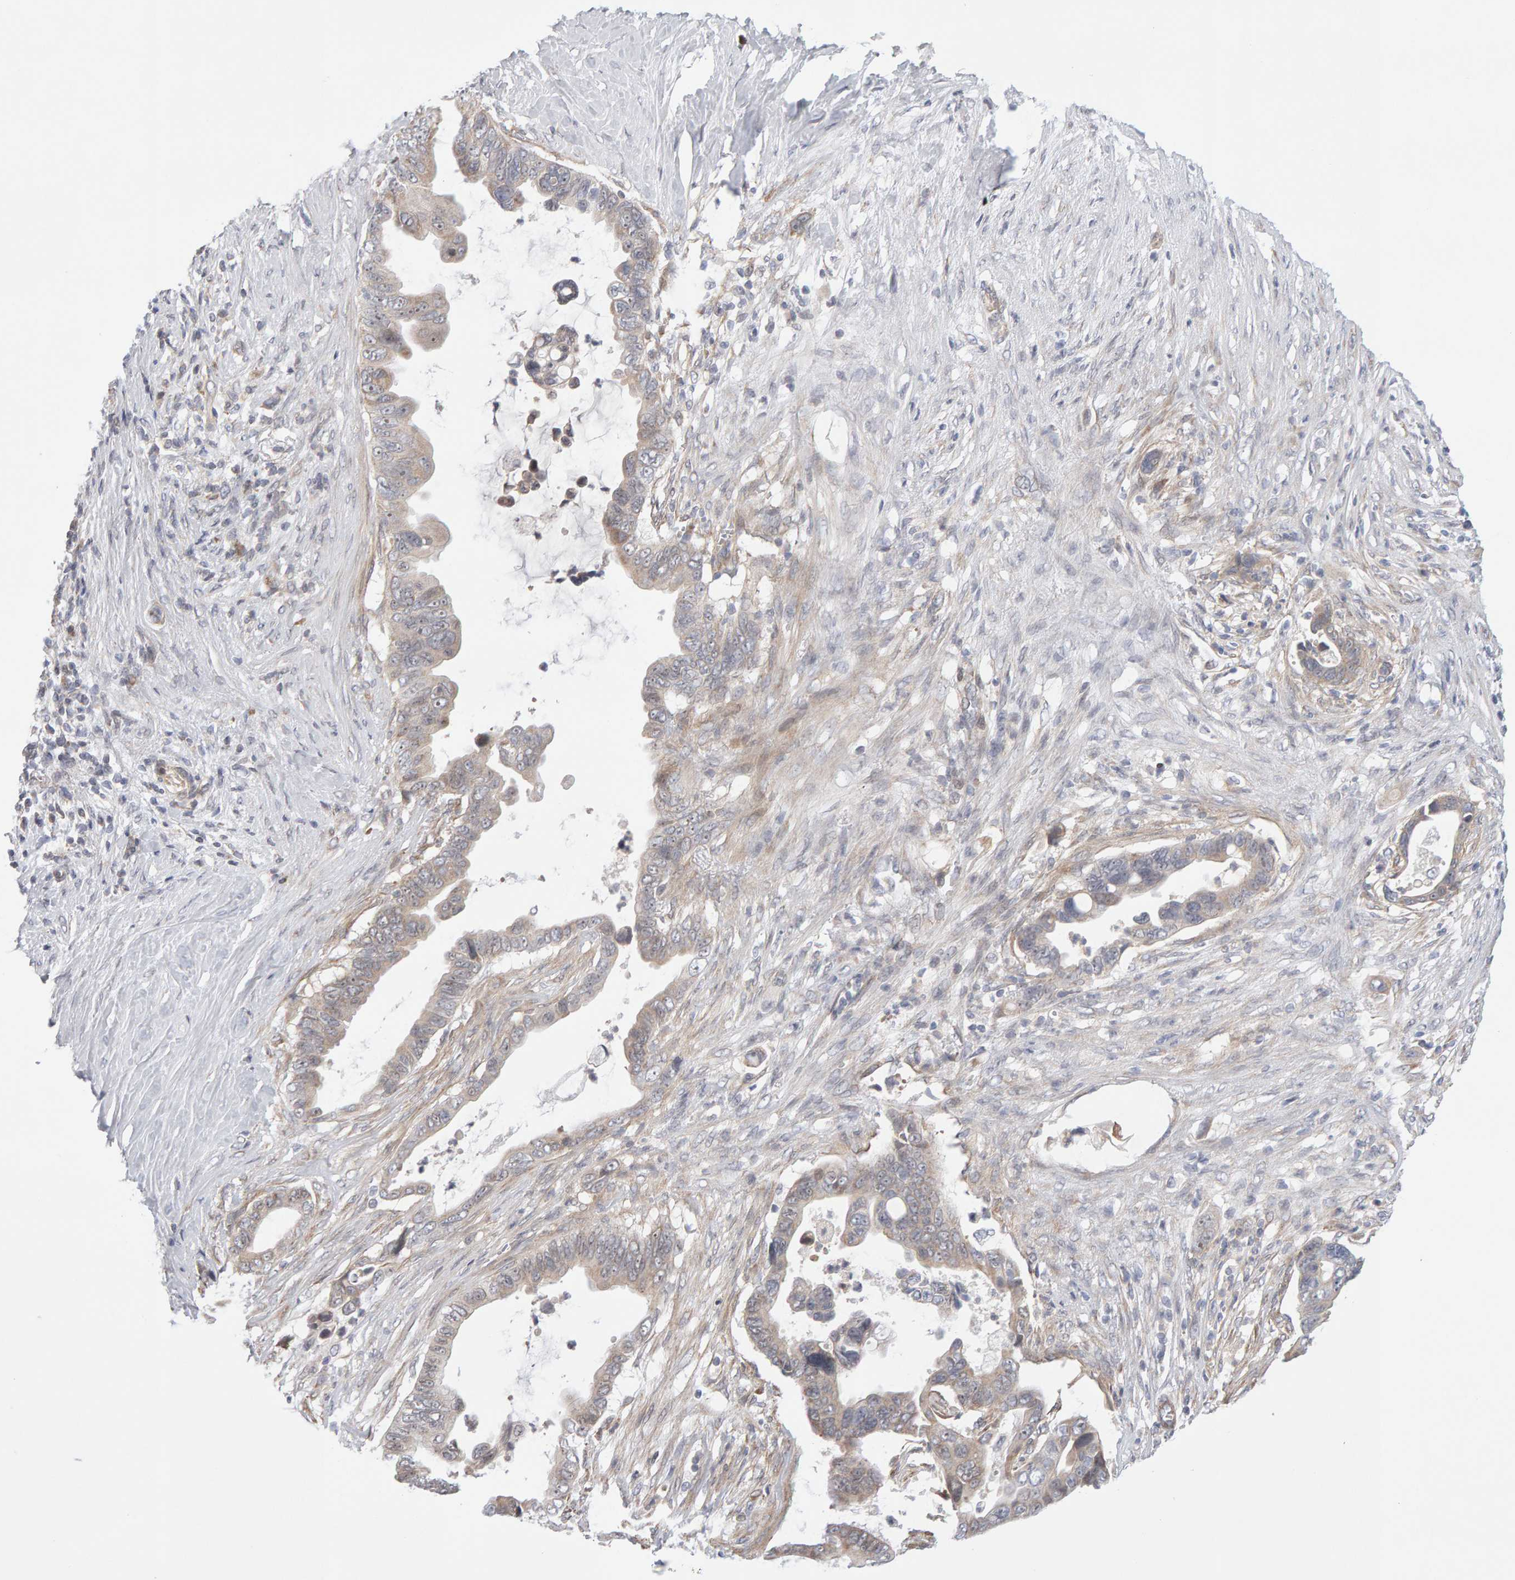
{"staining": {"intensity": "weak", "quantity": "25%-75%", "location": "cytoplasmic/membranous,nuclear"}, "tissue": "pancreatic cancer", "cell_type": "Tumor cells", "image_type": "cancer", "snomed": [{"axis": "morphology", "description": "Adenocarcinoma, NOS"}, {"axis": "topography", "description": "Pancreas"}], "caption": "Immunohistochemistry (IHC) histopathology image of human adenocarcinoma (pancreatic) stained for a protein (brown), which exhibits low levels of weak cytoplasmic/membranous and nuclear positivity in about 25%-75% of tumor cells.", "gene": "LZTS1", "patient": {"sex": "female", "age": 72}}